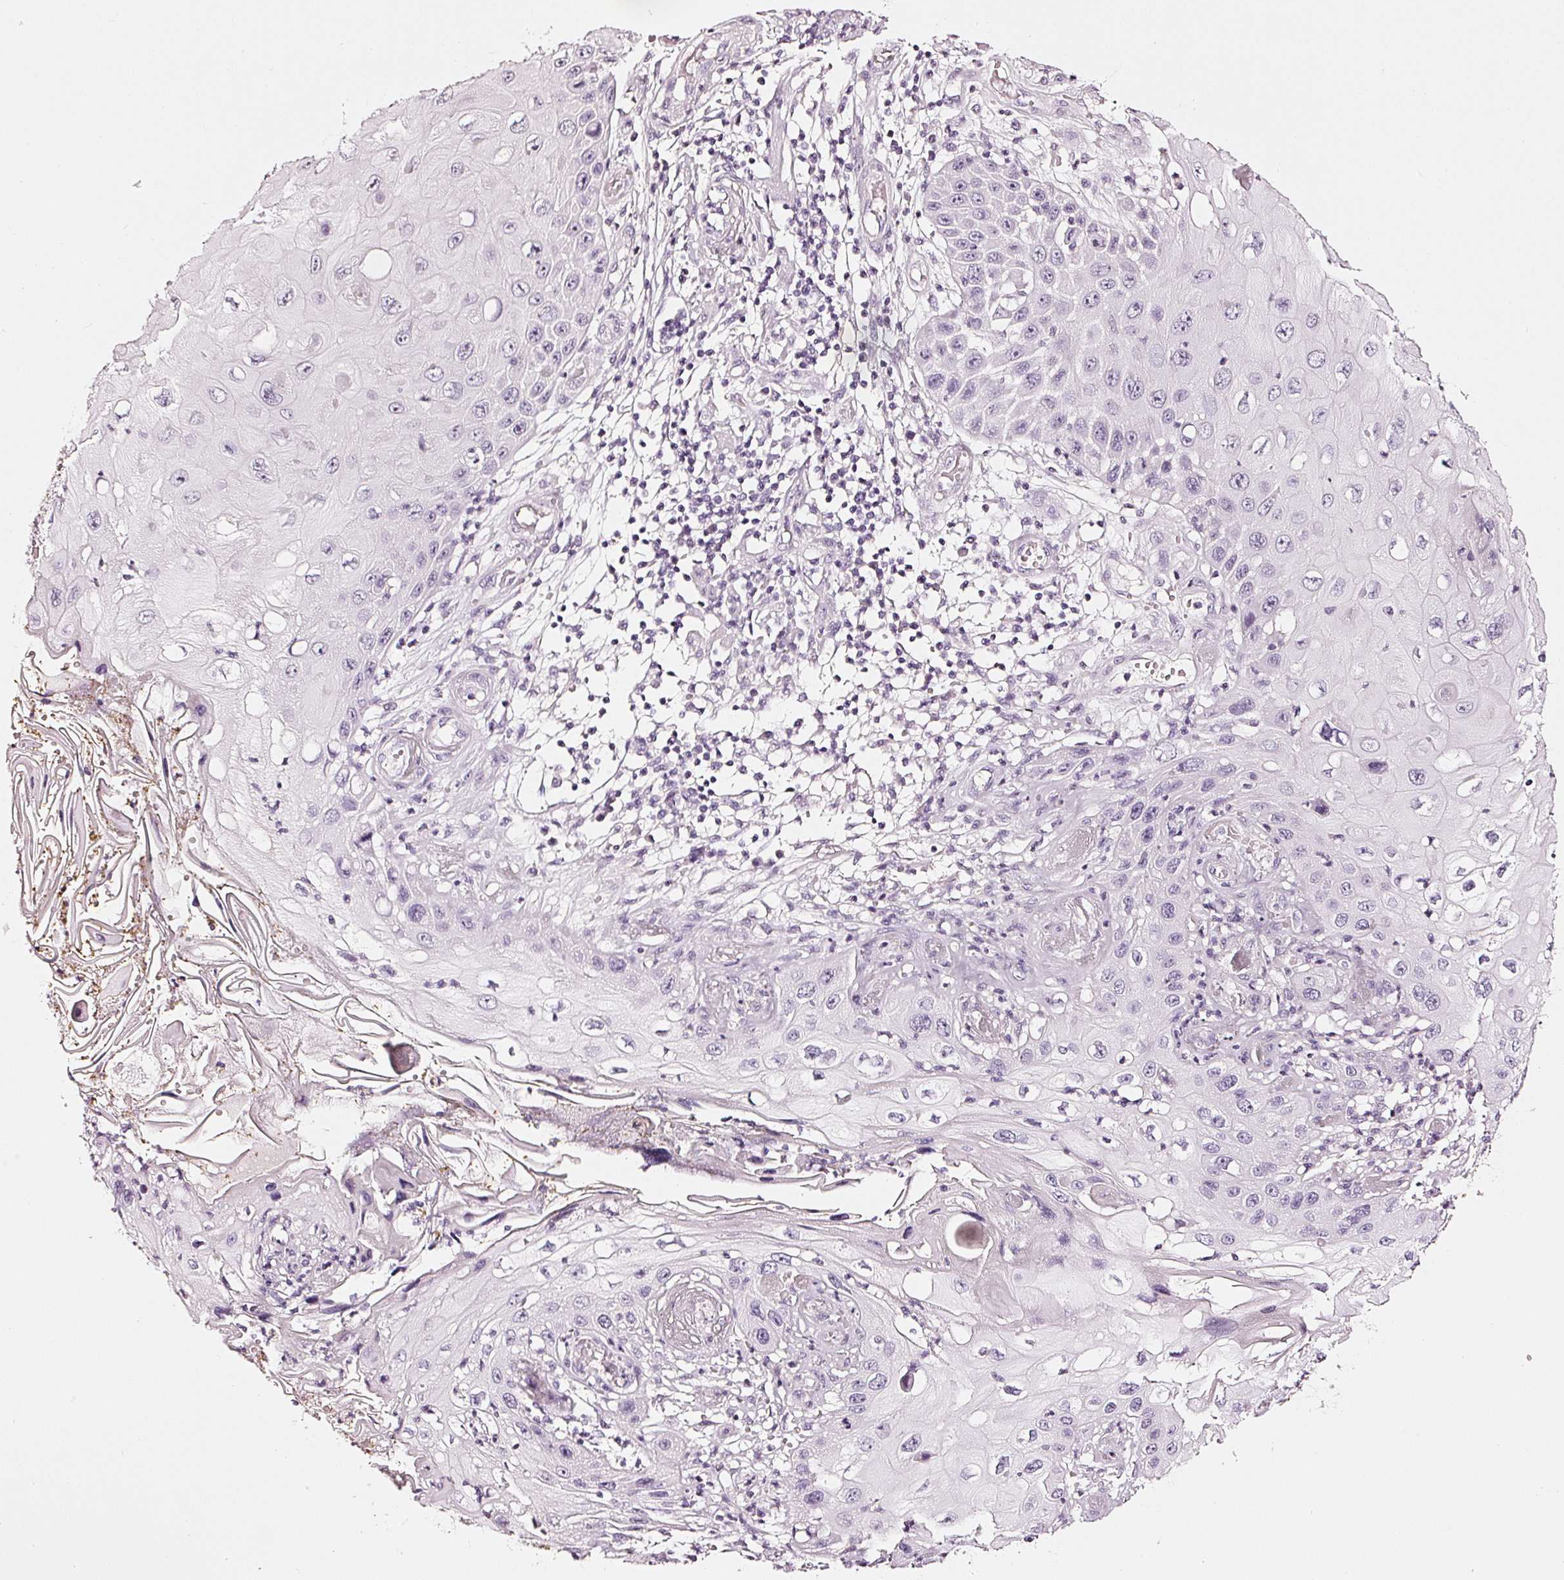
{"staining": {"intensity": "negative", "quantity": "none", "location": "none"}, "tissue": "skin cancer", "cell_type": "Tumor cells", "image_type": "cancer", "snomed": [{"axis": "morphology", "description": "Squamous cell carcinoma, NOS"}, {"axis": "topography", "description": "Skin"}, {"axis": "topography", "description": "Vulva"}], "caption": "High power microscopy micrograph of an immunohistochemistry (IHC) micrograph of skin cancer, revealing no significant staining in tumor cells.", "gene": "CNP", "patient": {"sex": "female", "age": 44}}